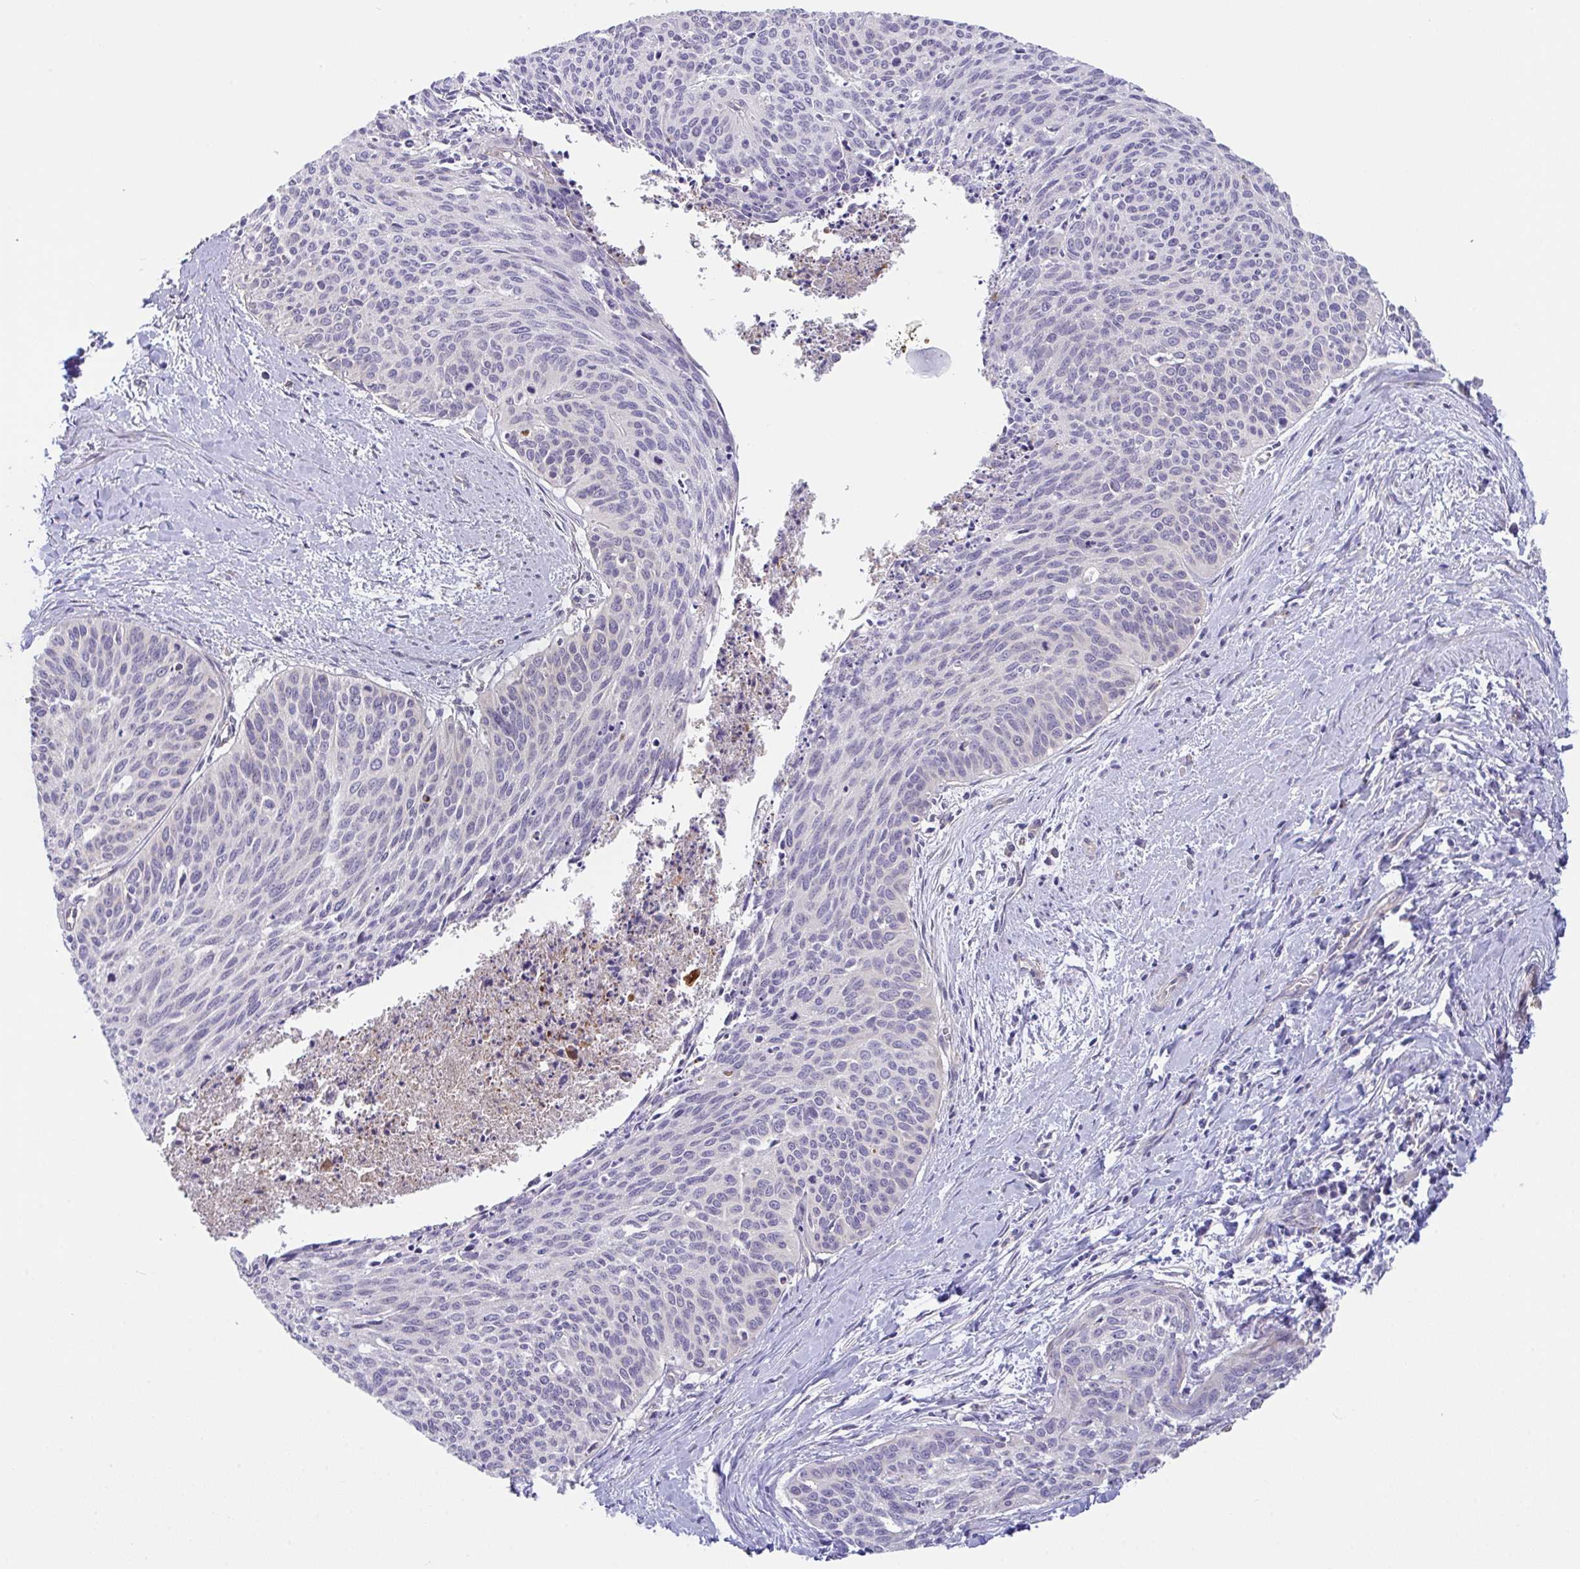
{"staining": {"intensity": "negative", "quantity": "none", "location": "none"}, "tissue": "cervical cancer", "cell_type": "Tumor cells", "image_type": "cancer", "snomed": [{"axis": "morphology", "description": "Squamous cell carcinoma, NOS"}, {"axis": "topography", "description": "Cervix"}], "caption": "An immunohistochemistry (IHC) micrograph of squamous cell carcinoma (cervical) is shown. There is no staining in tumor cells of squamous cell carcinoma (cervical).", "gene": "RHOXF1", "patient": {"sex": "female", "age": 55}}